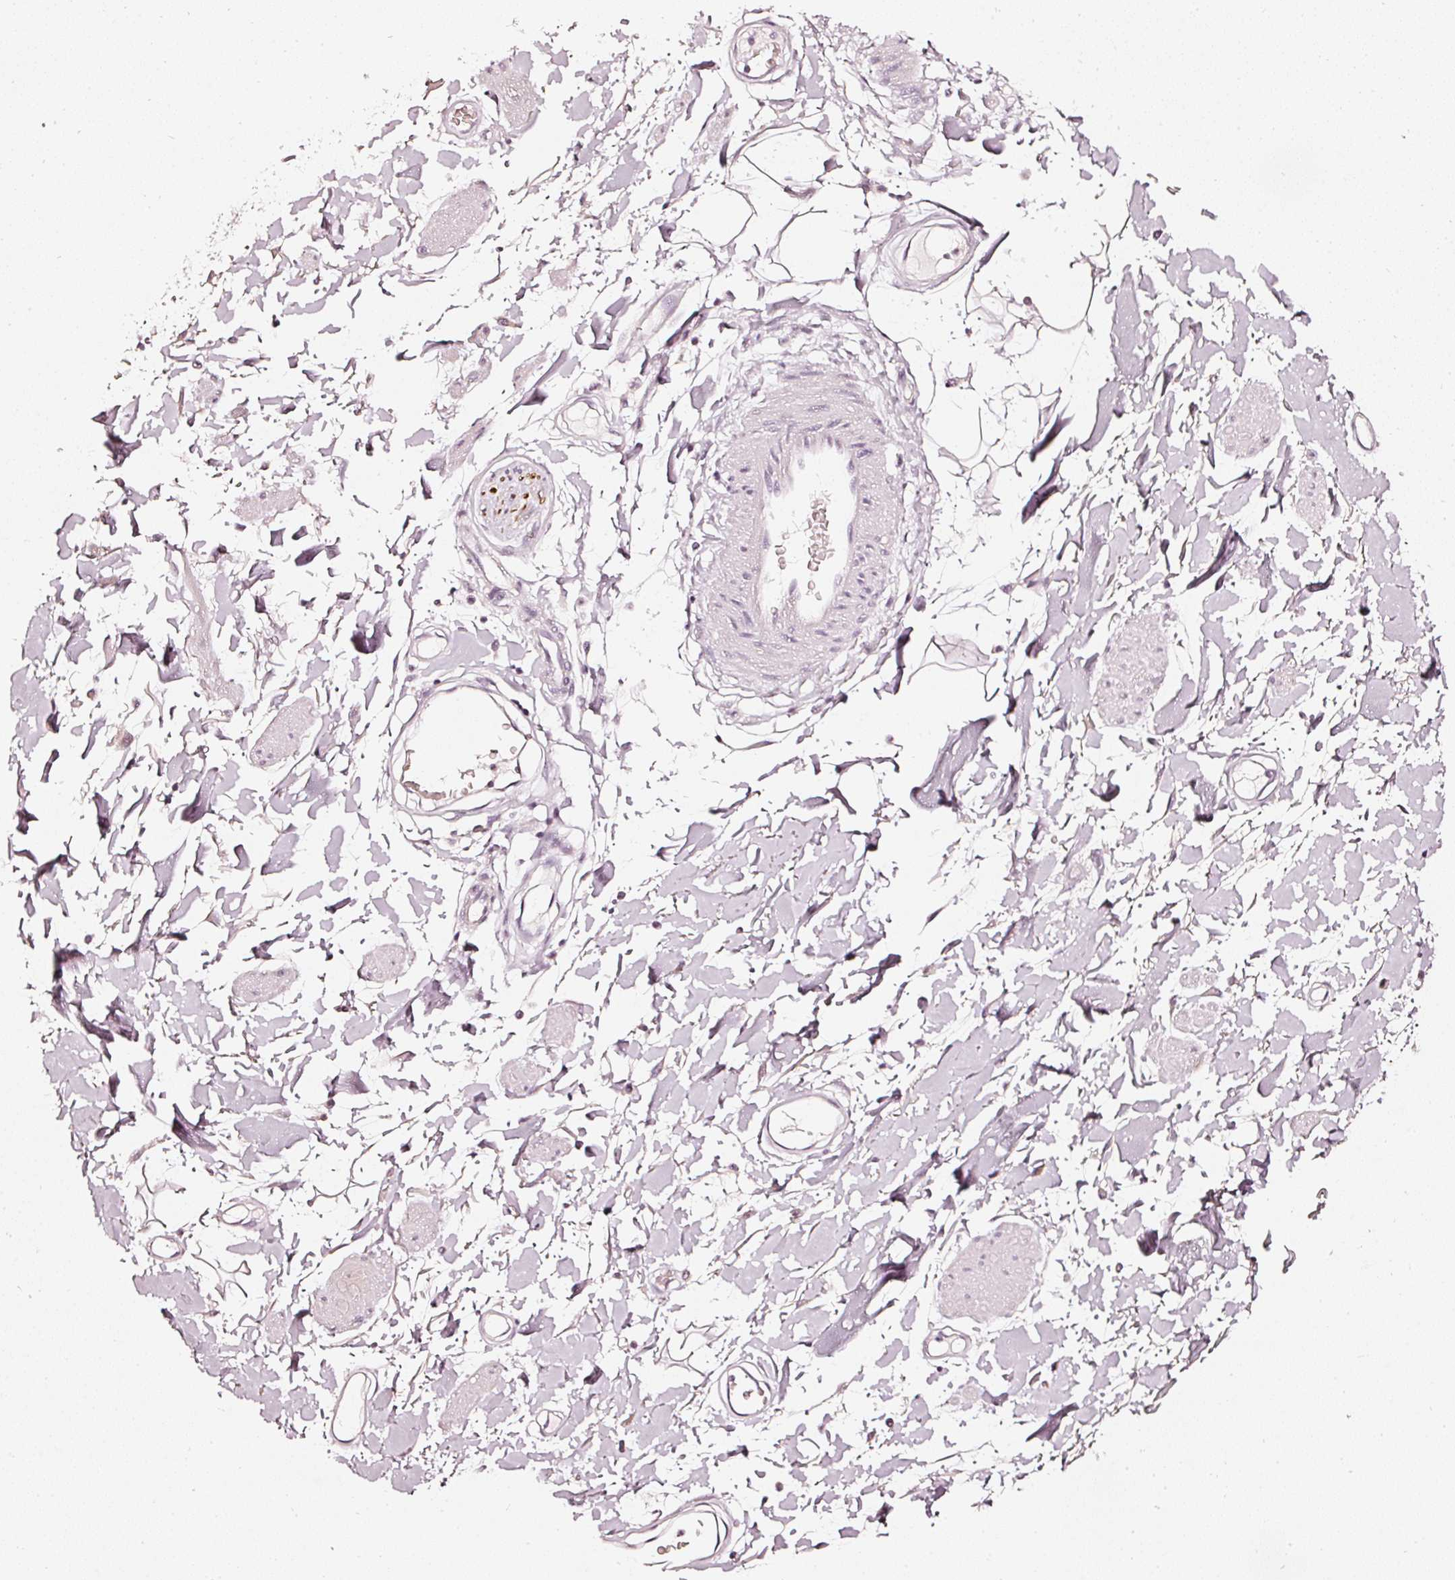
{"staining": {"intensity": "negative", "quantity": "none", "location": "none"}, "tissue": "adipose tissue", "cell_type": "Adipocytes", "image_type": "normal", "snomed": [{"axis": "morphology", "description": "Normal tissue, NOS"}, {"axis": "topography", "description": "Vulva"}, {"axis": "topography", "description": "Peripheral nerve tissue"}], "caption": "Human adipose tissue stained for a protein using immunohistochemistry shows no positivity in adipocytes.", "gene": "CNP", "patient": {"sex": "female", "age": 68}}